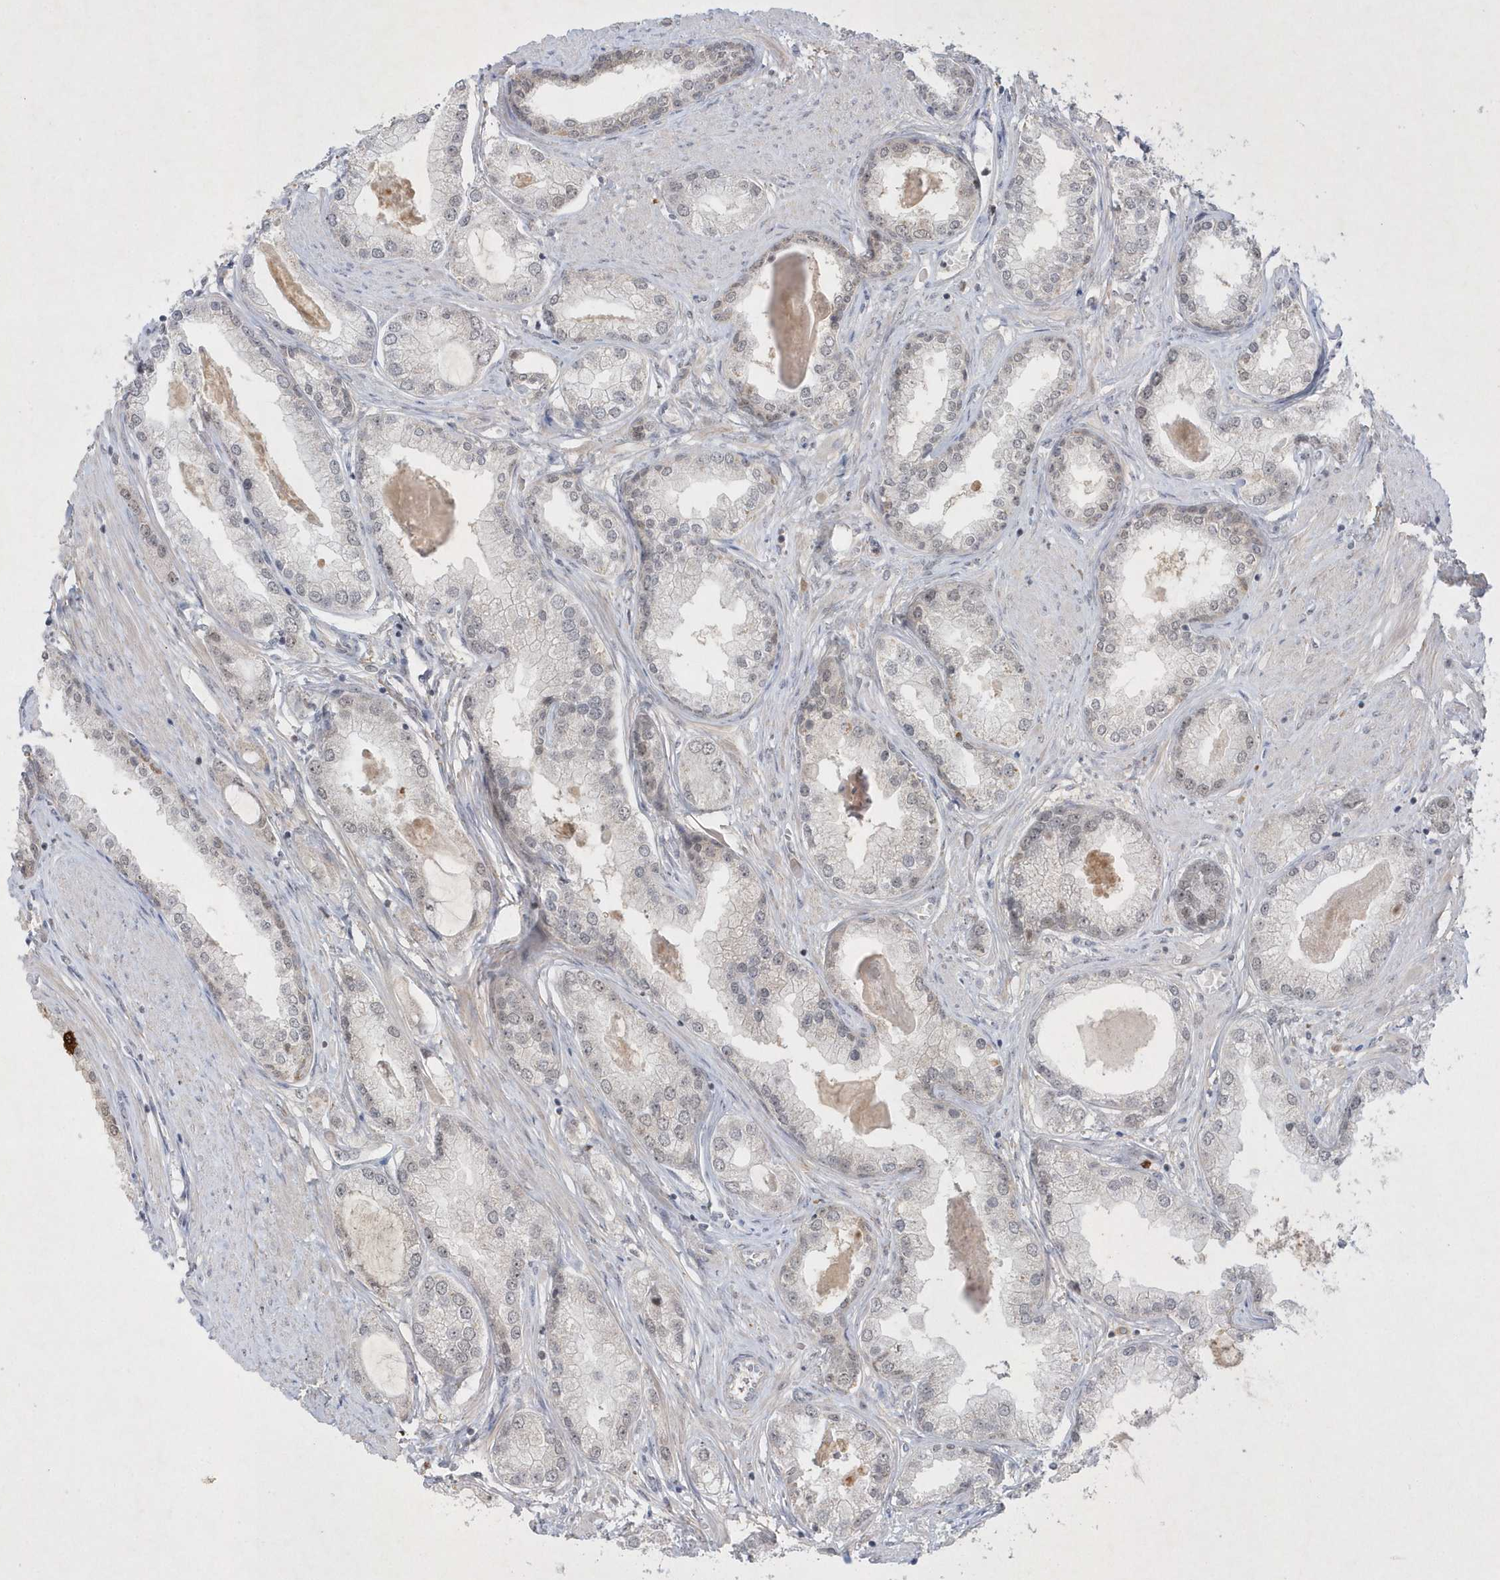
{"staining": {"intensity": "negative", "quantity": "none", "location": "none"}, "tissue": "prostate cancer", "cell_type": "Tumor cells", "image_type": "cancer", "snomed": [{"axis": "morphology", "description": "Adenocarcinoma, Low grade"}, {"axis": "topography", "description": "Prostate"}], "caption": "A photomicrograph of prostate cancer stained for a protein shows no brown staining in tumor cells. The staining was performed using DAB (3,3'-diaminobenzidine) to visualize the protein expression in brown, while the nuclei were stained in blue with hematoxylin (Magnification: 20x).", "gene": "CPSF3", "patient": {"sex": "male", "age": 63}}